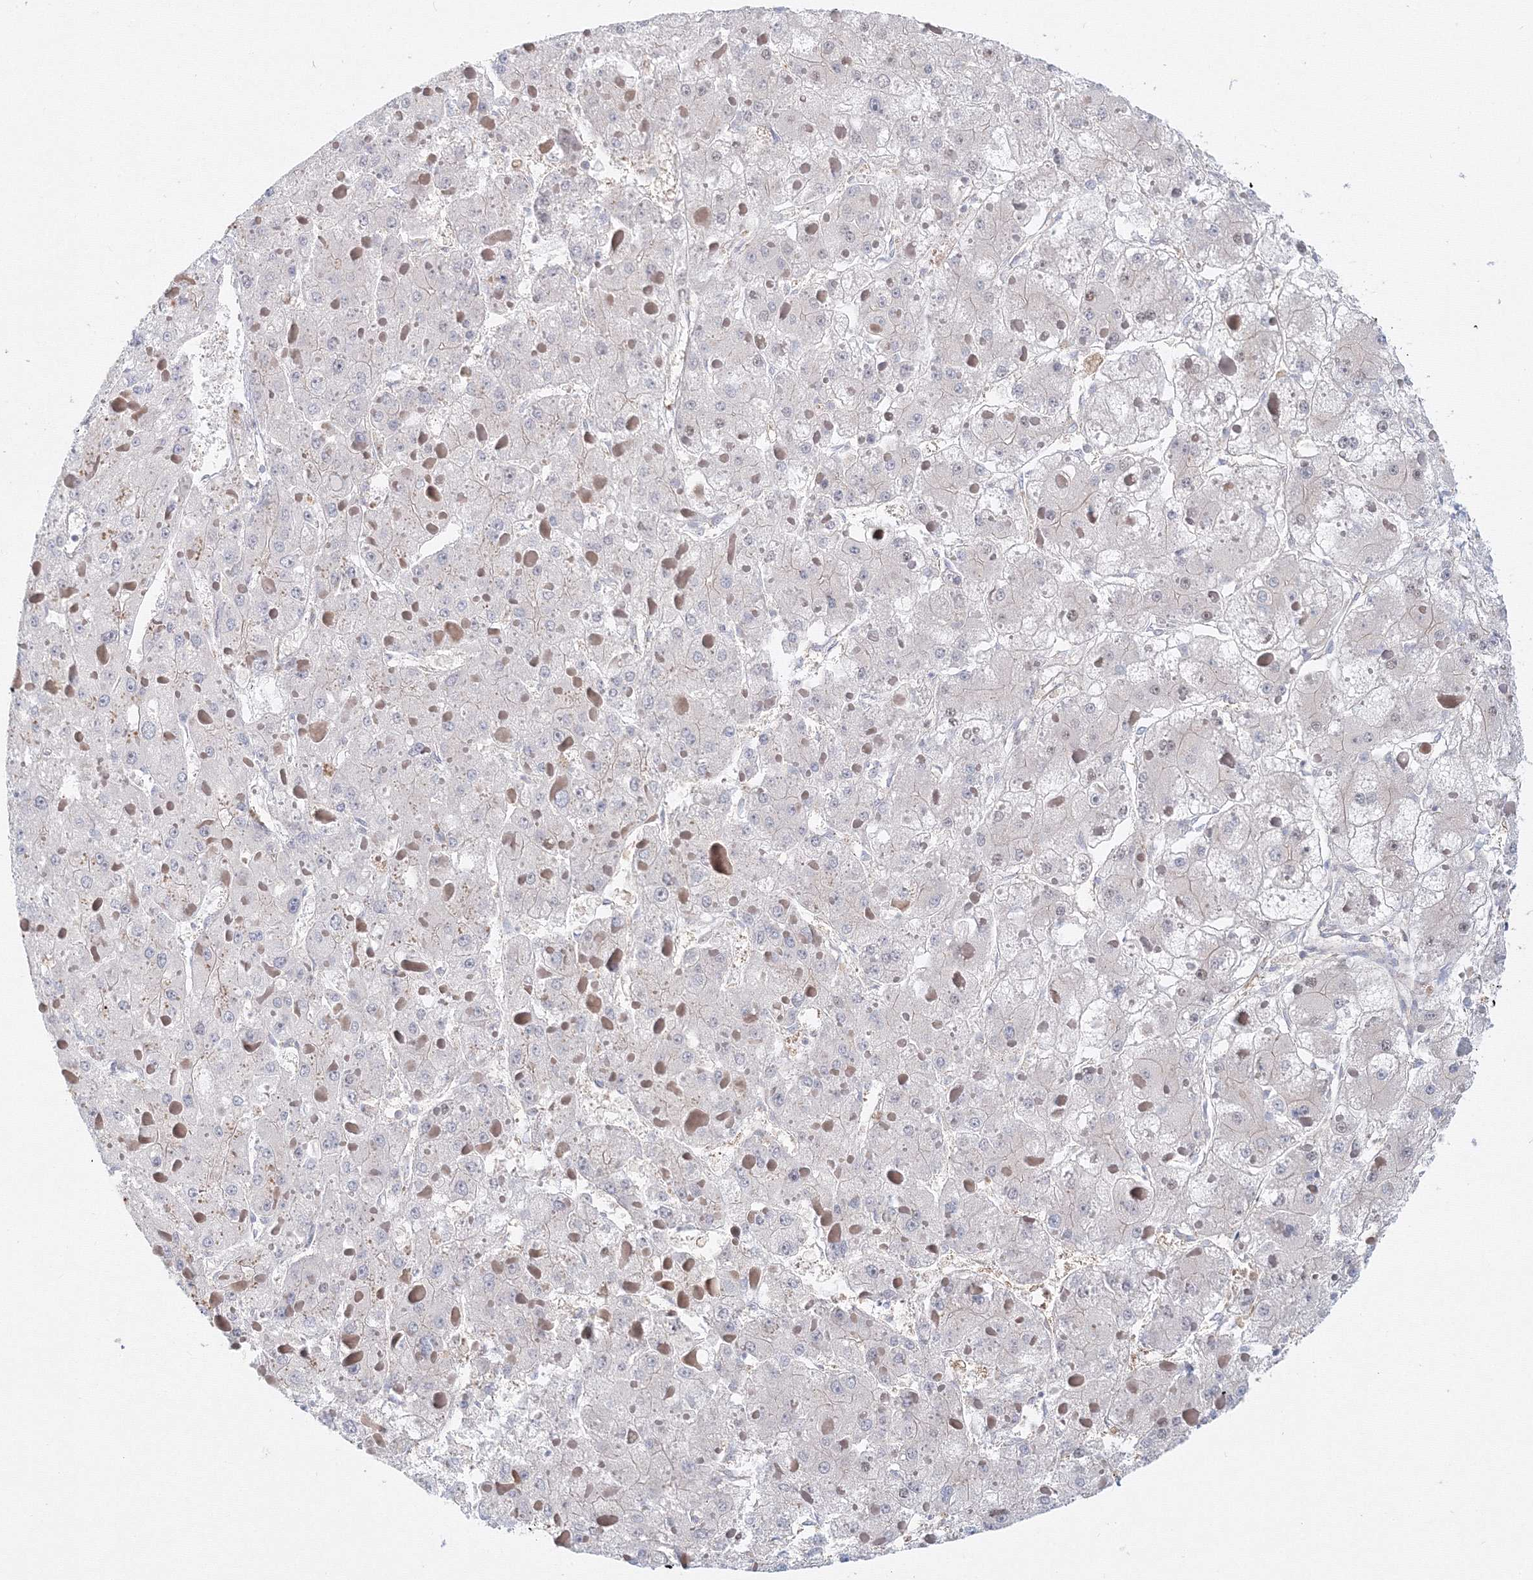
{"staining": {"intensity": "negative", "quantity": "none", "location": "none"}, "tissue": "liver cancer", "cell_type": "Tumor cells", "image_type": "cancer", "snomed": [{"axis": "morphology", "description": "Carcinoma, Hepatocellular, NOS"}, {"axis": "topography", "description": "Liver"}], "caption": "High magnification brightfield microscopy of liver cancer stained with DAB (brown) and counterstained with hematoxylin (blue): tumor cells show no significant positivity.", "gene": "ARHGAP21", "patient": {"sex": "female", "age": 73}}